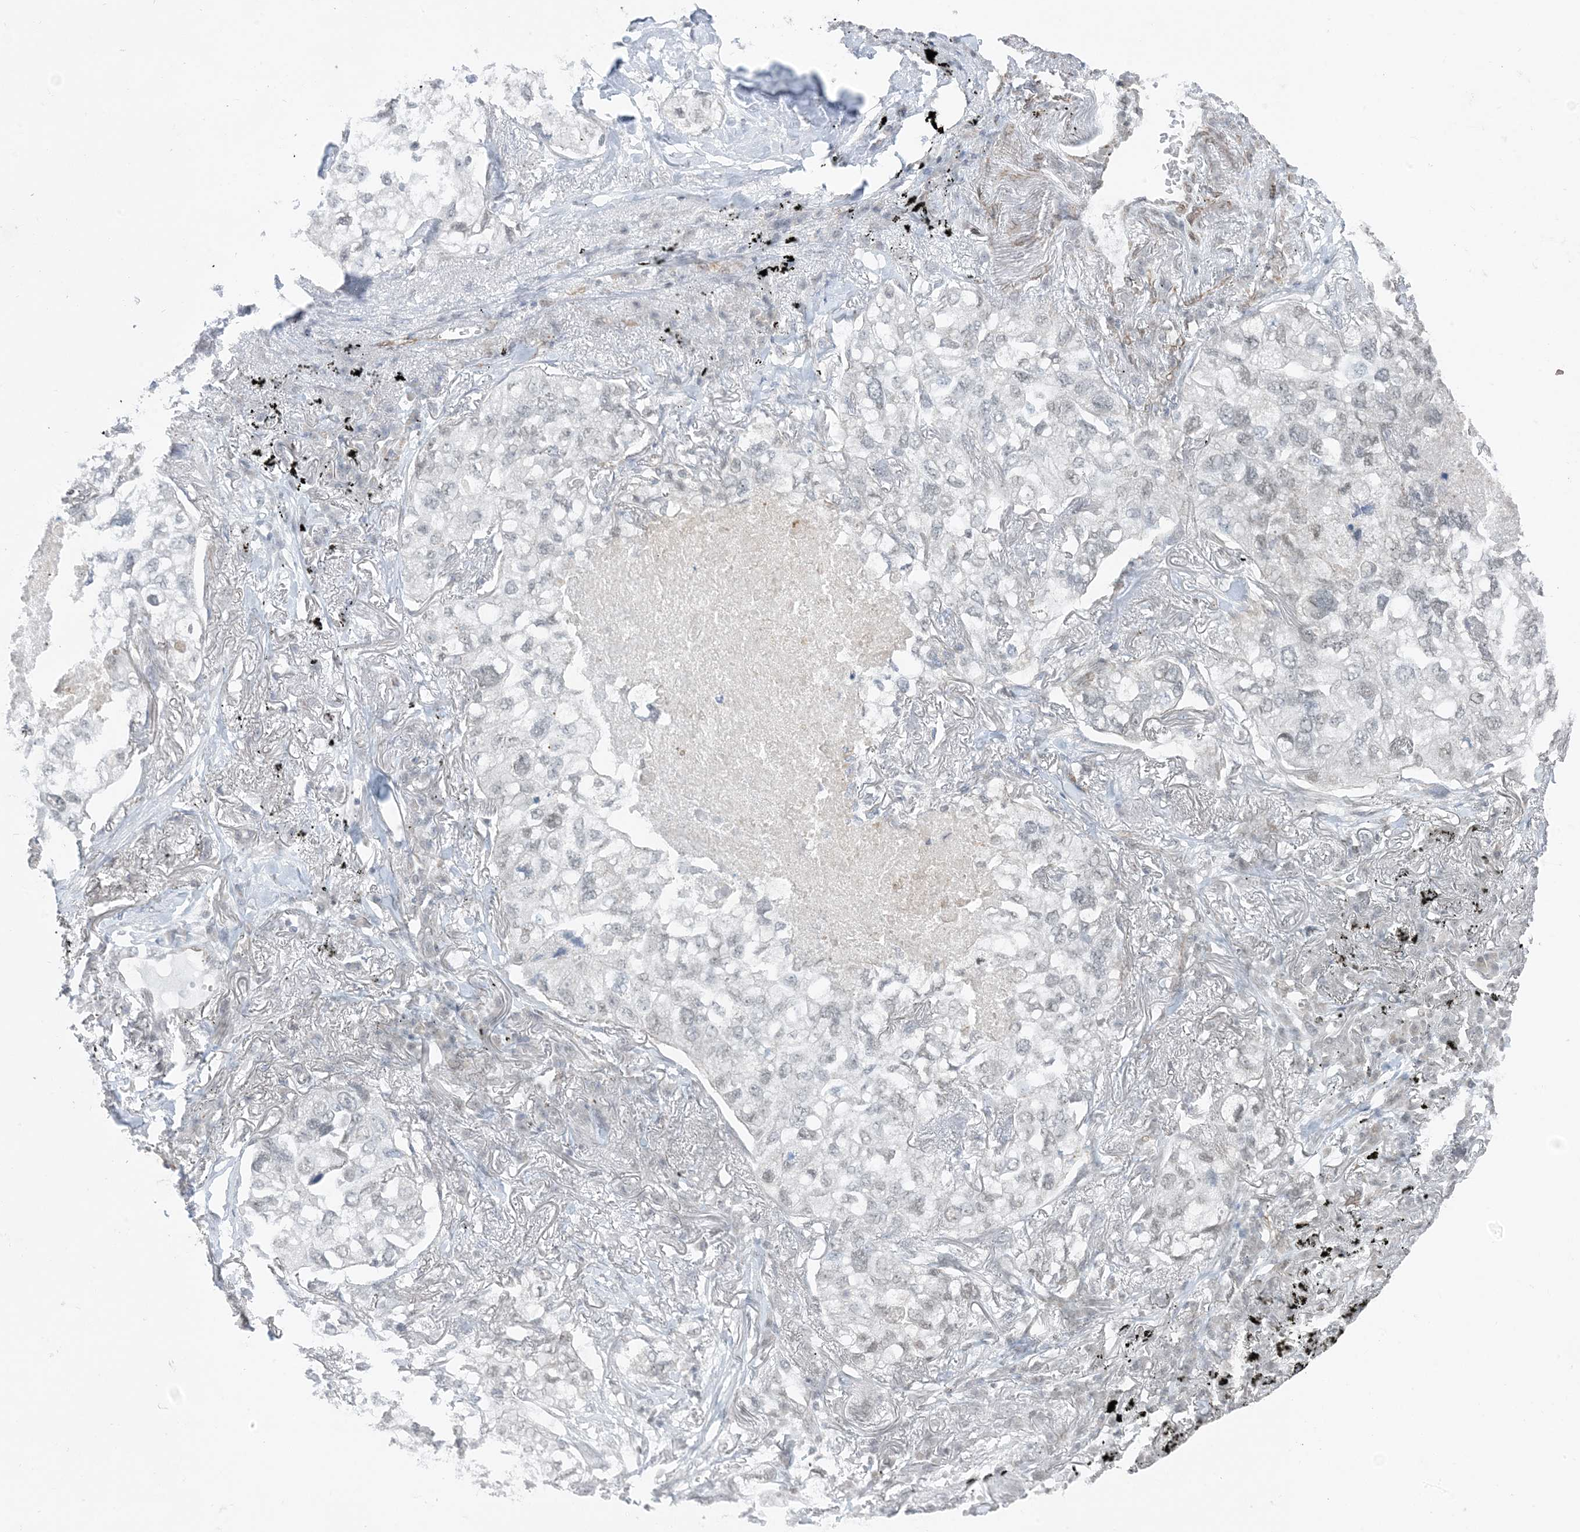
{"staining": {"intensity": "negative", "quantity": "none", "location": "none"}, "tissue": "lung cancer", "cell_type": "Tumor cells", "image_type": "cancer", "snomed": [{"axis": "morphology", "description": "Adenocarcinoma, NOS"}, {"axis": "topography", "description": "Lung"}], "caption": "This is a histopathology image of immunohistochemistry (IHC) staining of lung cancer (adenocarcinoma), which shows no staining in tumor cells. (DAB (3,3'-diaminobenzidine) immunohistochemistry visualized using brightfield microscopy, high magnification).", "gene": "CHCHD4", "patient": {"sex": "male", "age": 65}}